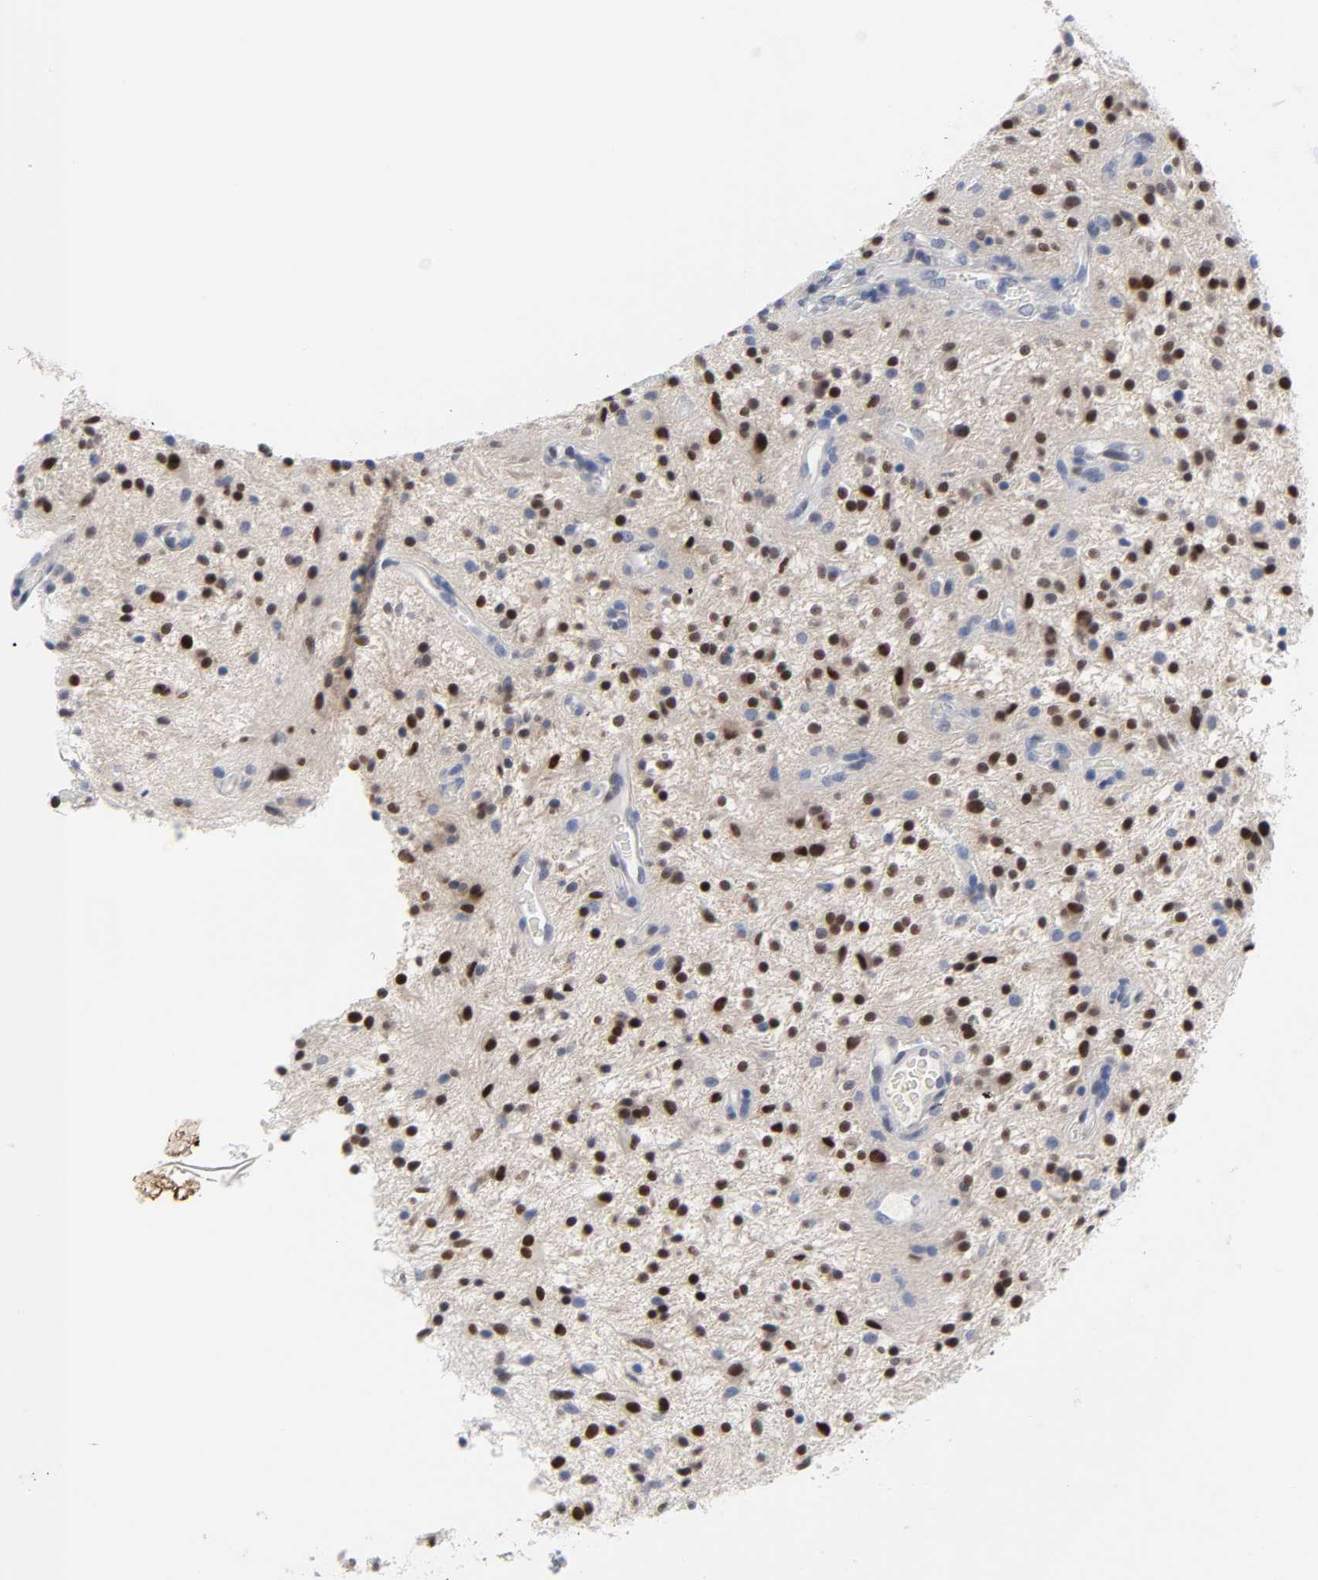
{"staining": {"intensity": "strong", "quantity": ">75%", "location": "nuclear"}, "tissue": "glioma", "cell_type": "Tumor cells", "image_type": "cancer", "snomed": [{"axis": "morphology", "description": "Glioma, malignant, NOS"}, {"axis": "topography", "description": "Cerebellum"}], "caption": "Glioma tissue exhibits strong nuclear staining in about >75% of tumor cells", "gene": "SALL2", "patient": {"sex": "female", "age": 10}}